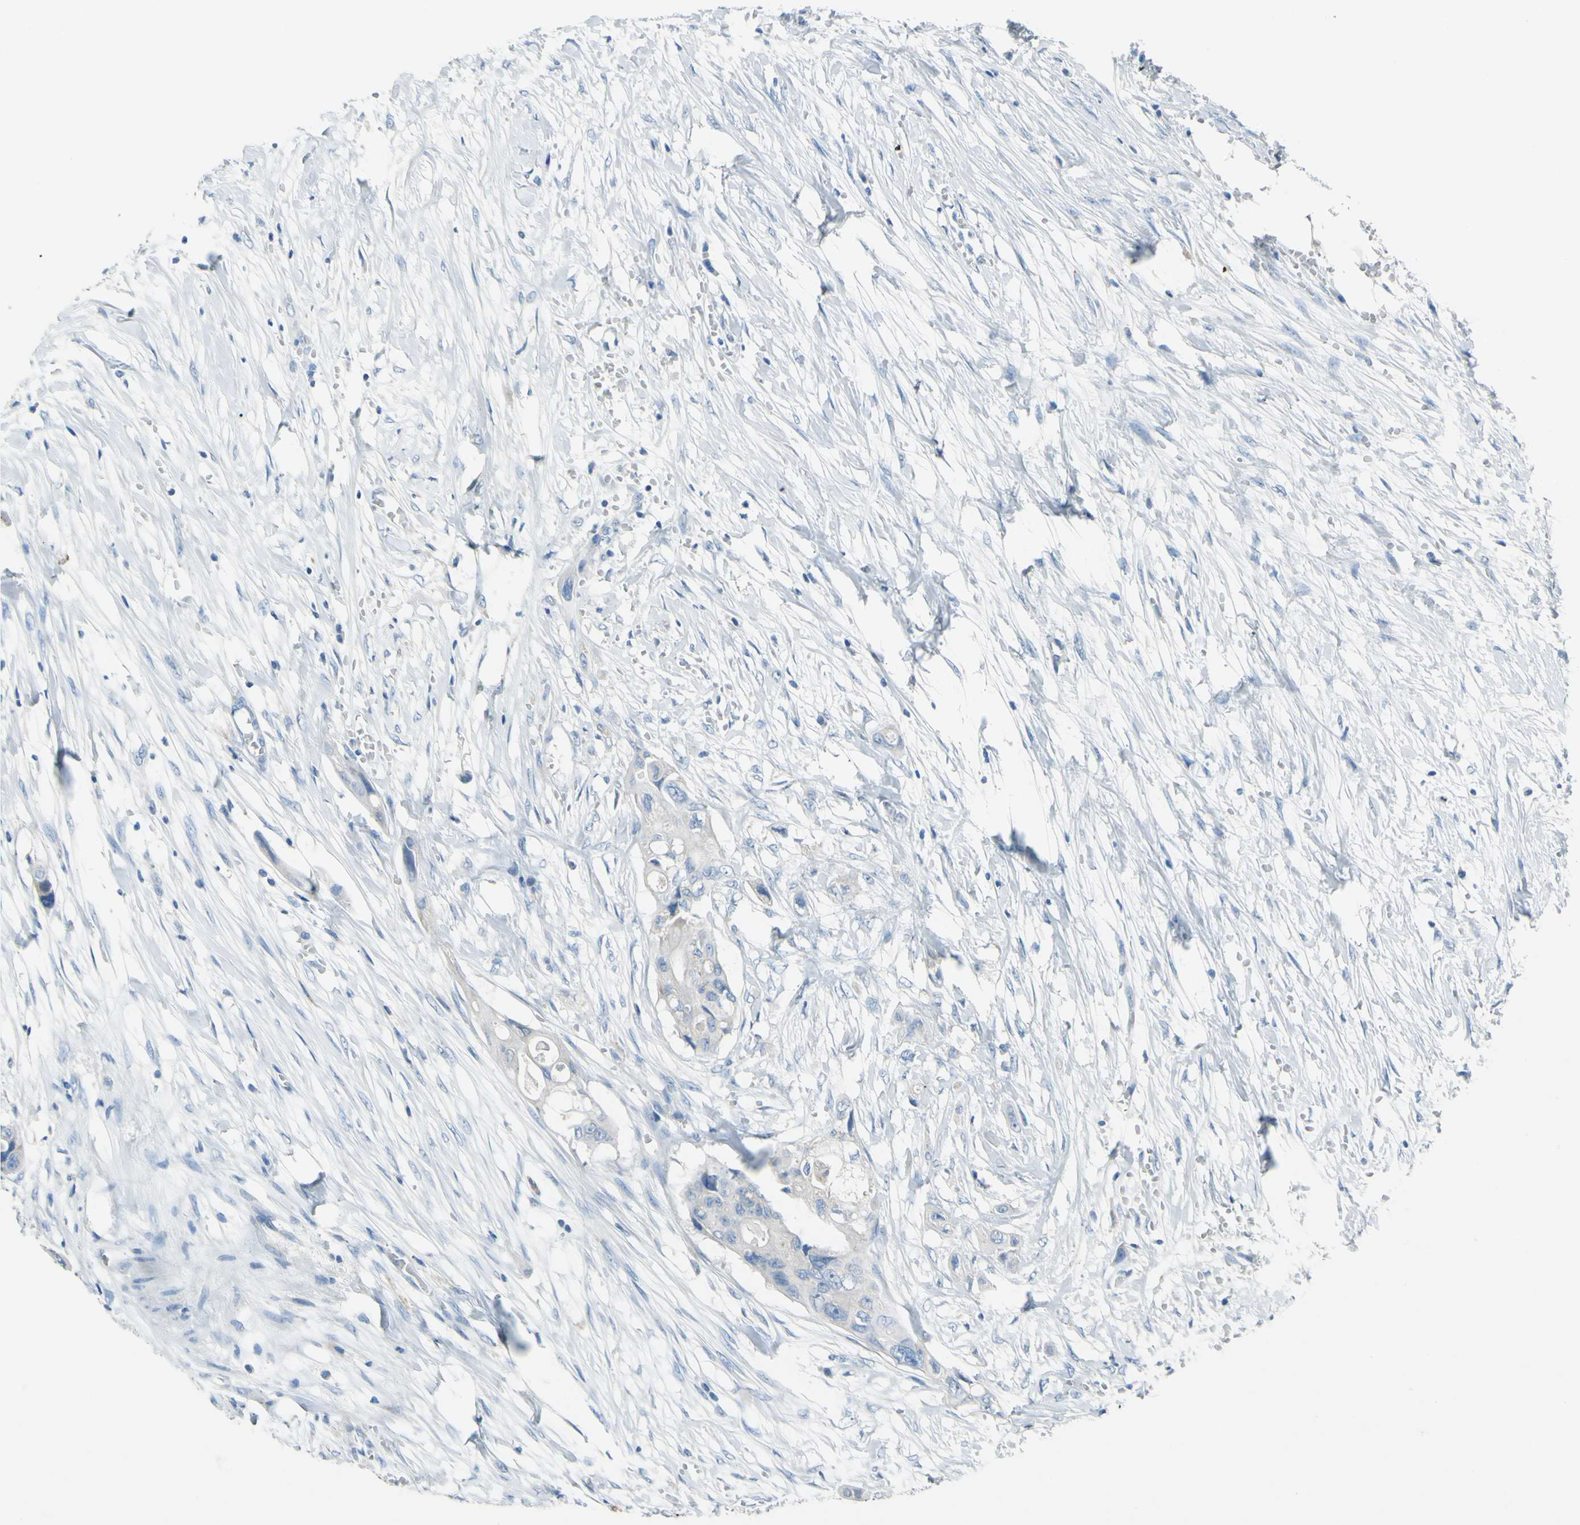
{"staining": {"intensity": "negative", "quantity": "none", "location": "none"}, "tissue": "colorectal cancer", "cell_type": "Tumor cells", "image_type": "cancer", "snomed": [{"axis": "morphology", "description": "Adenocarcinoma, NOS"}, {"axis": "topography", "description": "Colon"}], "caption": "The image shows no significant expression in tumor cells of adenocarcinoma (colorectal).", "gene": "CDH10", "patient": {"sex": "female", "age": 57}}